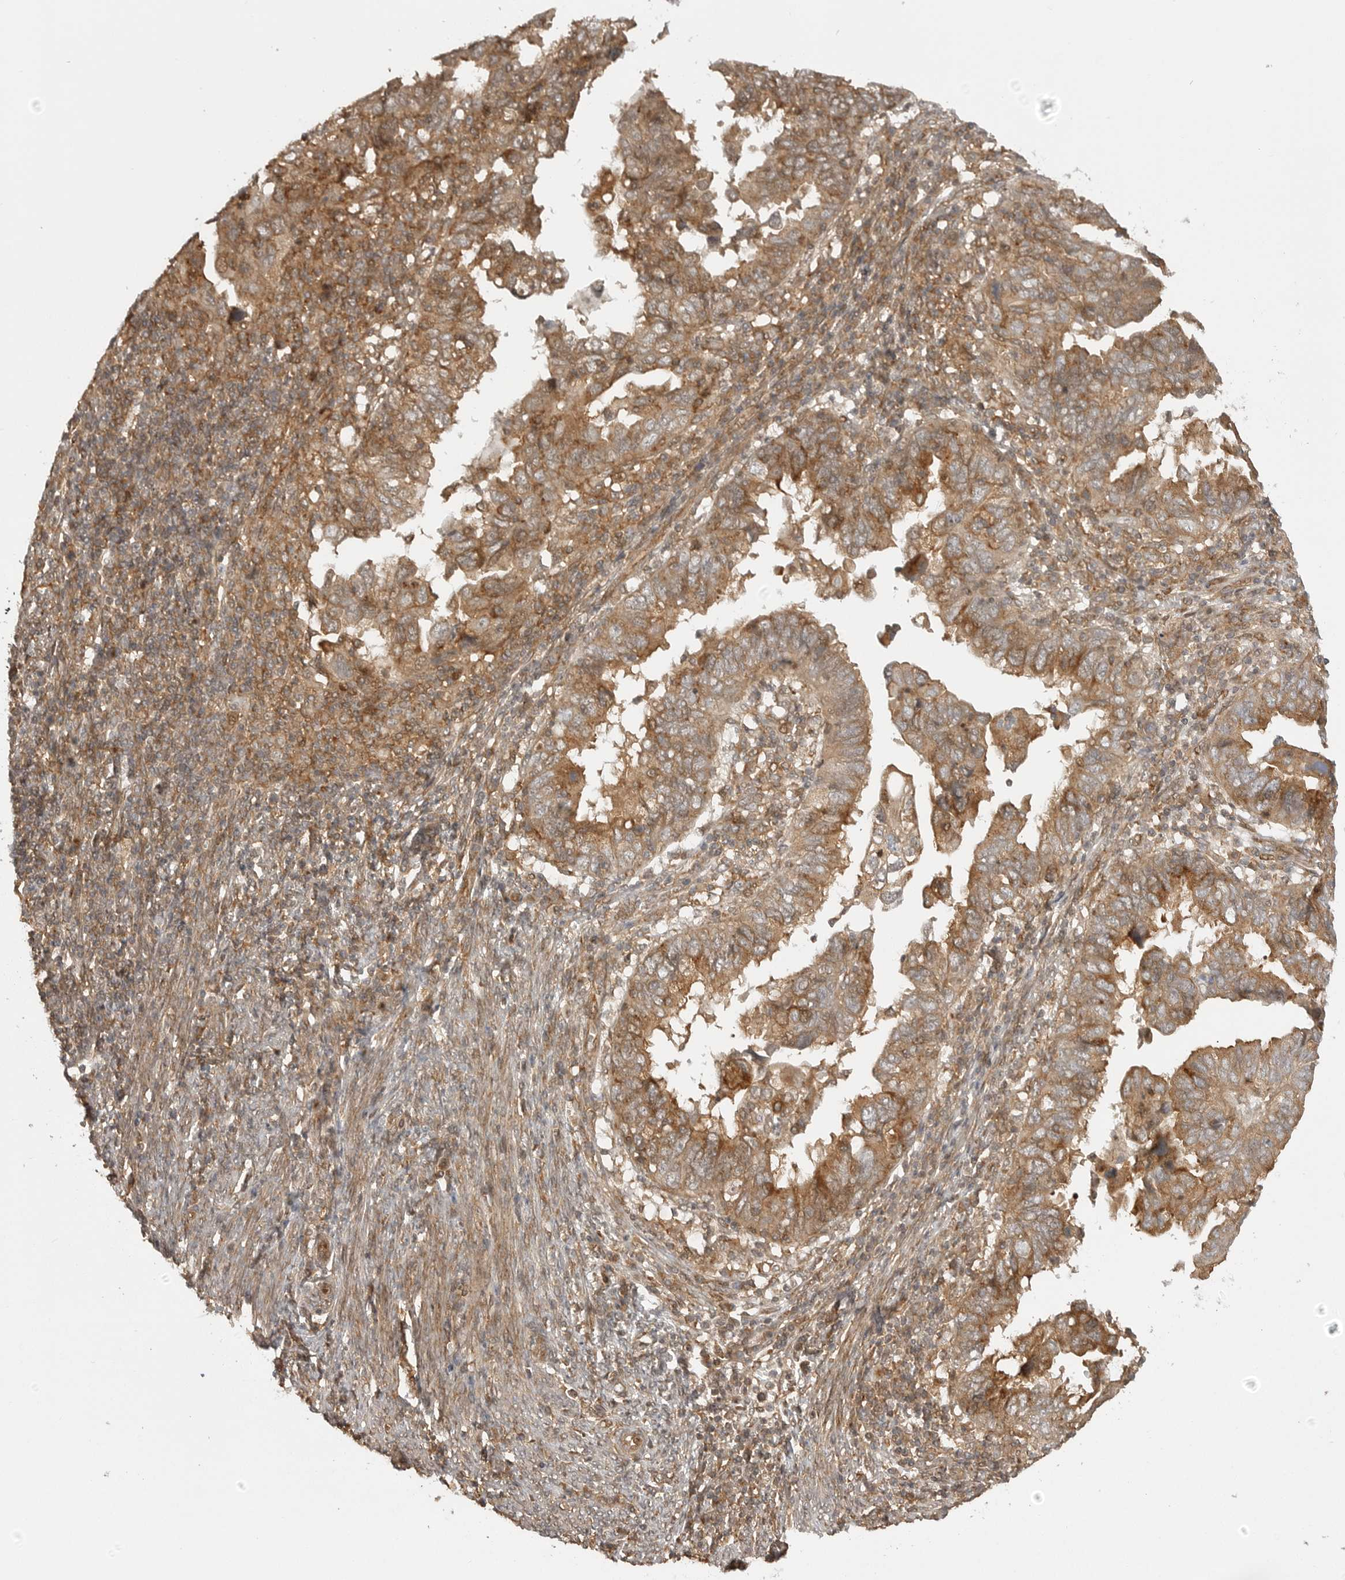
{"staining": {"intensity": "moderate", "quantity": ">75%", "location": "cytoplasmic/membranous"}, "tissue": "endometrial cancer", "cell_type": "Tumor cells", "image_type": "cancer", "snomed": [{"axis": "morphology", "description": "Adenocarcinoma, NOS"}, {"axis": "topography", "description": "Uterus"}], "caption": "Moderate cytoplasmic/membranous staining for a protein is seen in approximately >75% of tumor cells of endometrial cancer (adenocarcinoma) using immunohistochemistry.", "gene": "FAT3", "patient": {"sex": "female", "age": 77}}